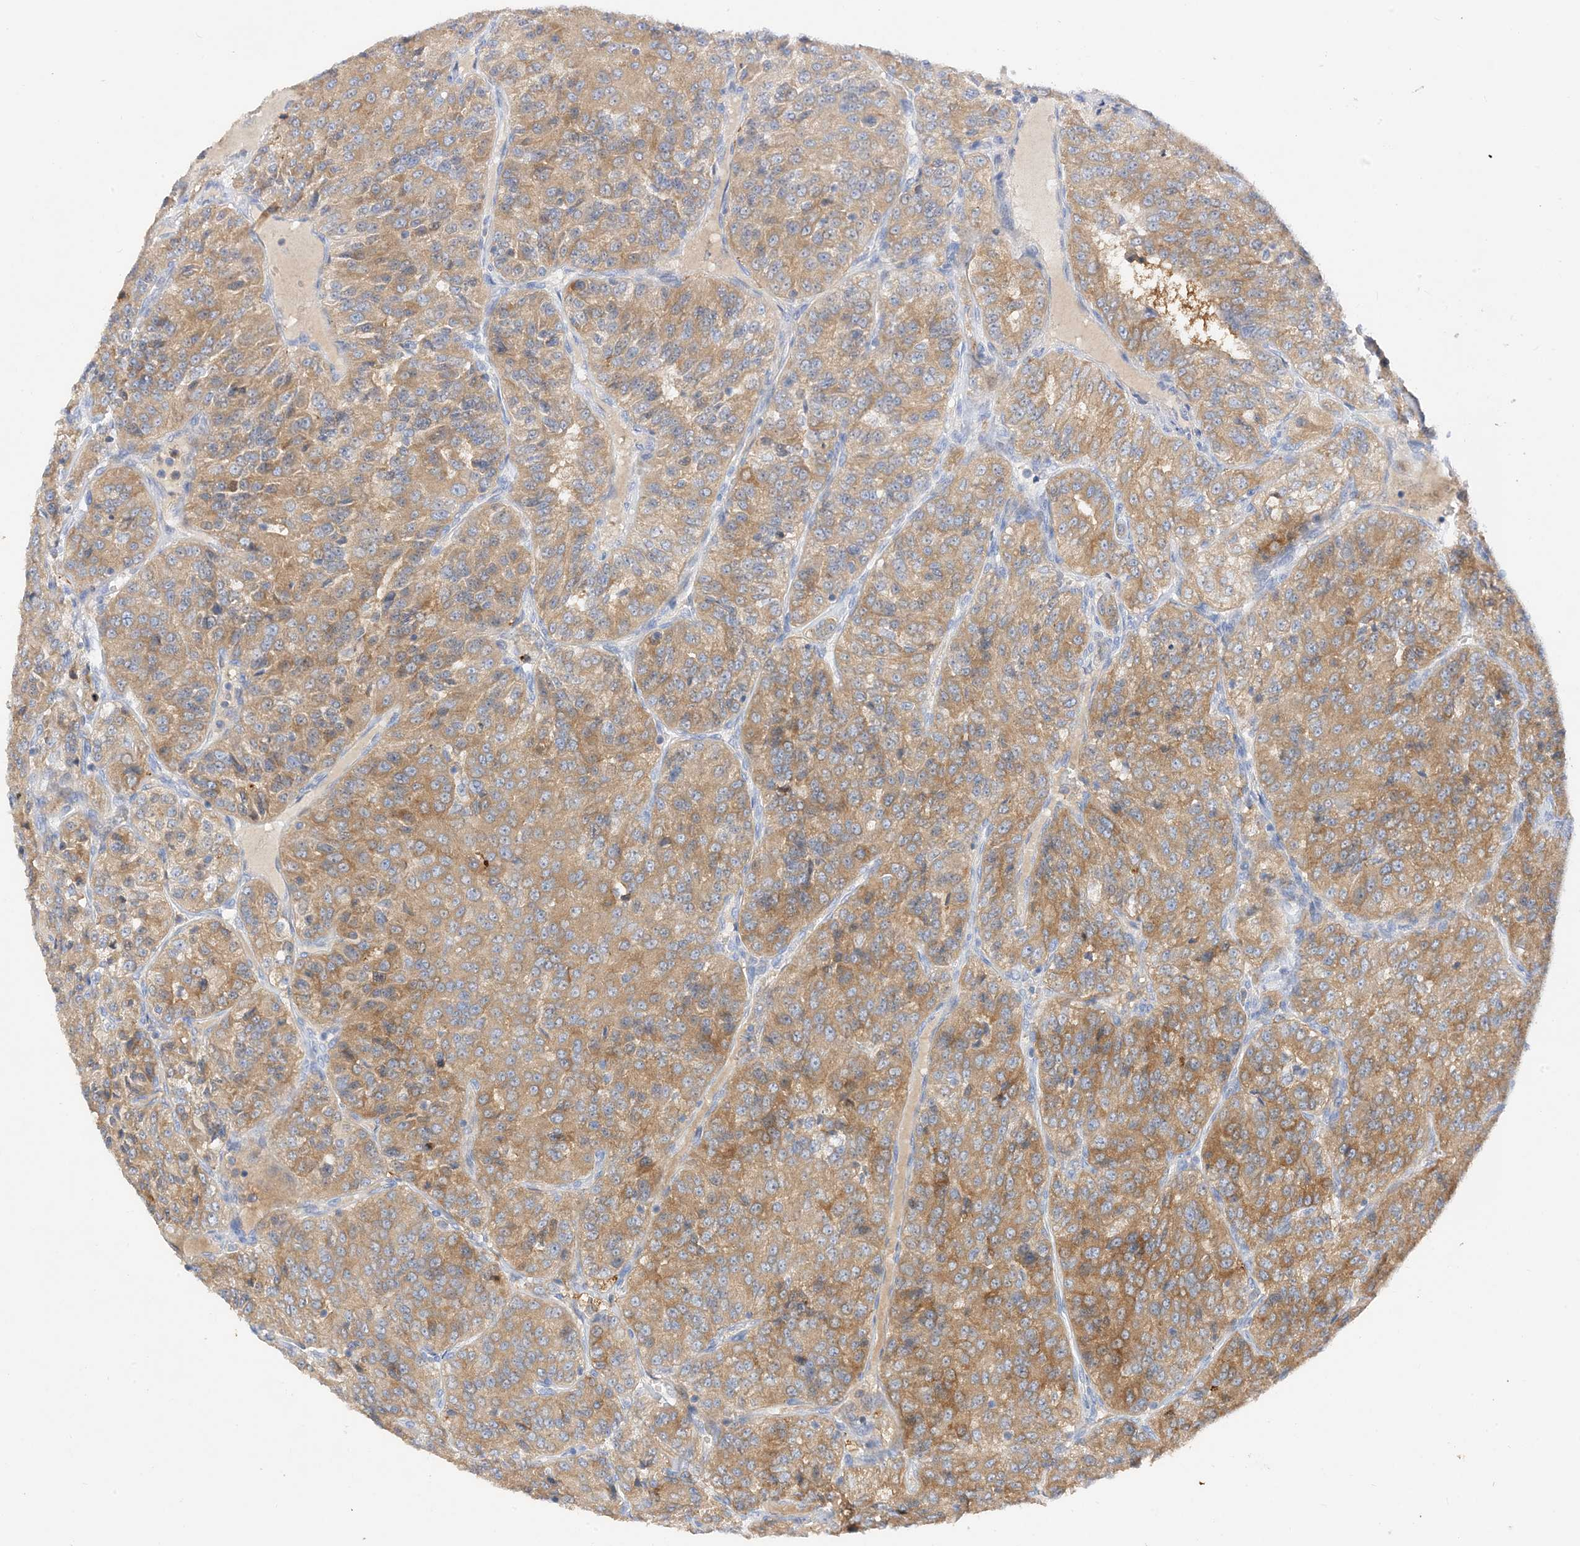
{"staining": {"intensity": "moderate", "quantity": ">75%", "location": "cytoplasmic/membranous"}, "tissue": "renal cancer", "cell_type": "Tumor cells", "image_type": "cancer", "snomed": [{"axis": "morphology", "description": "Adenocarcinoma, NOS"}, {"axis": "topography", "description": "Kidney"}], "caption": "IHC image of human renal cancer stained for a protein (brown), which reveals medium levels of moderate cytoplasmic/membranous staining in approximately >75% of tumor cells.", "gene": "ARV1", "patient": {"sex": "female", "age": 63}}